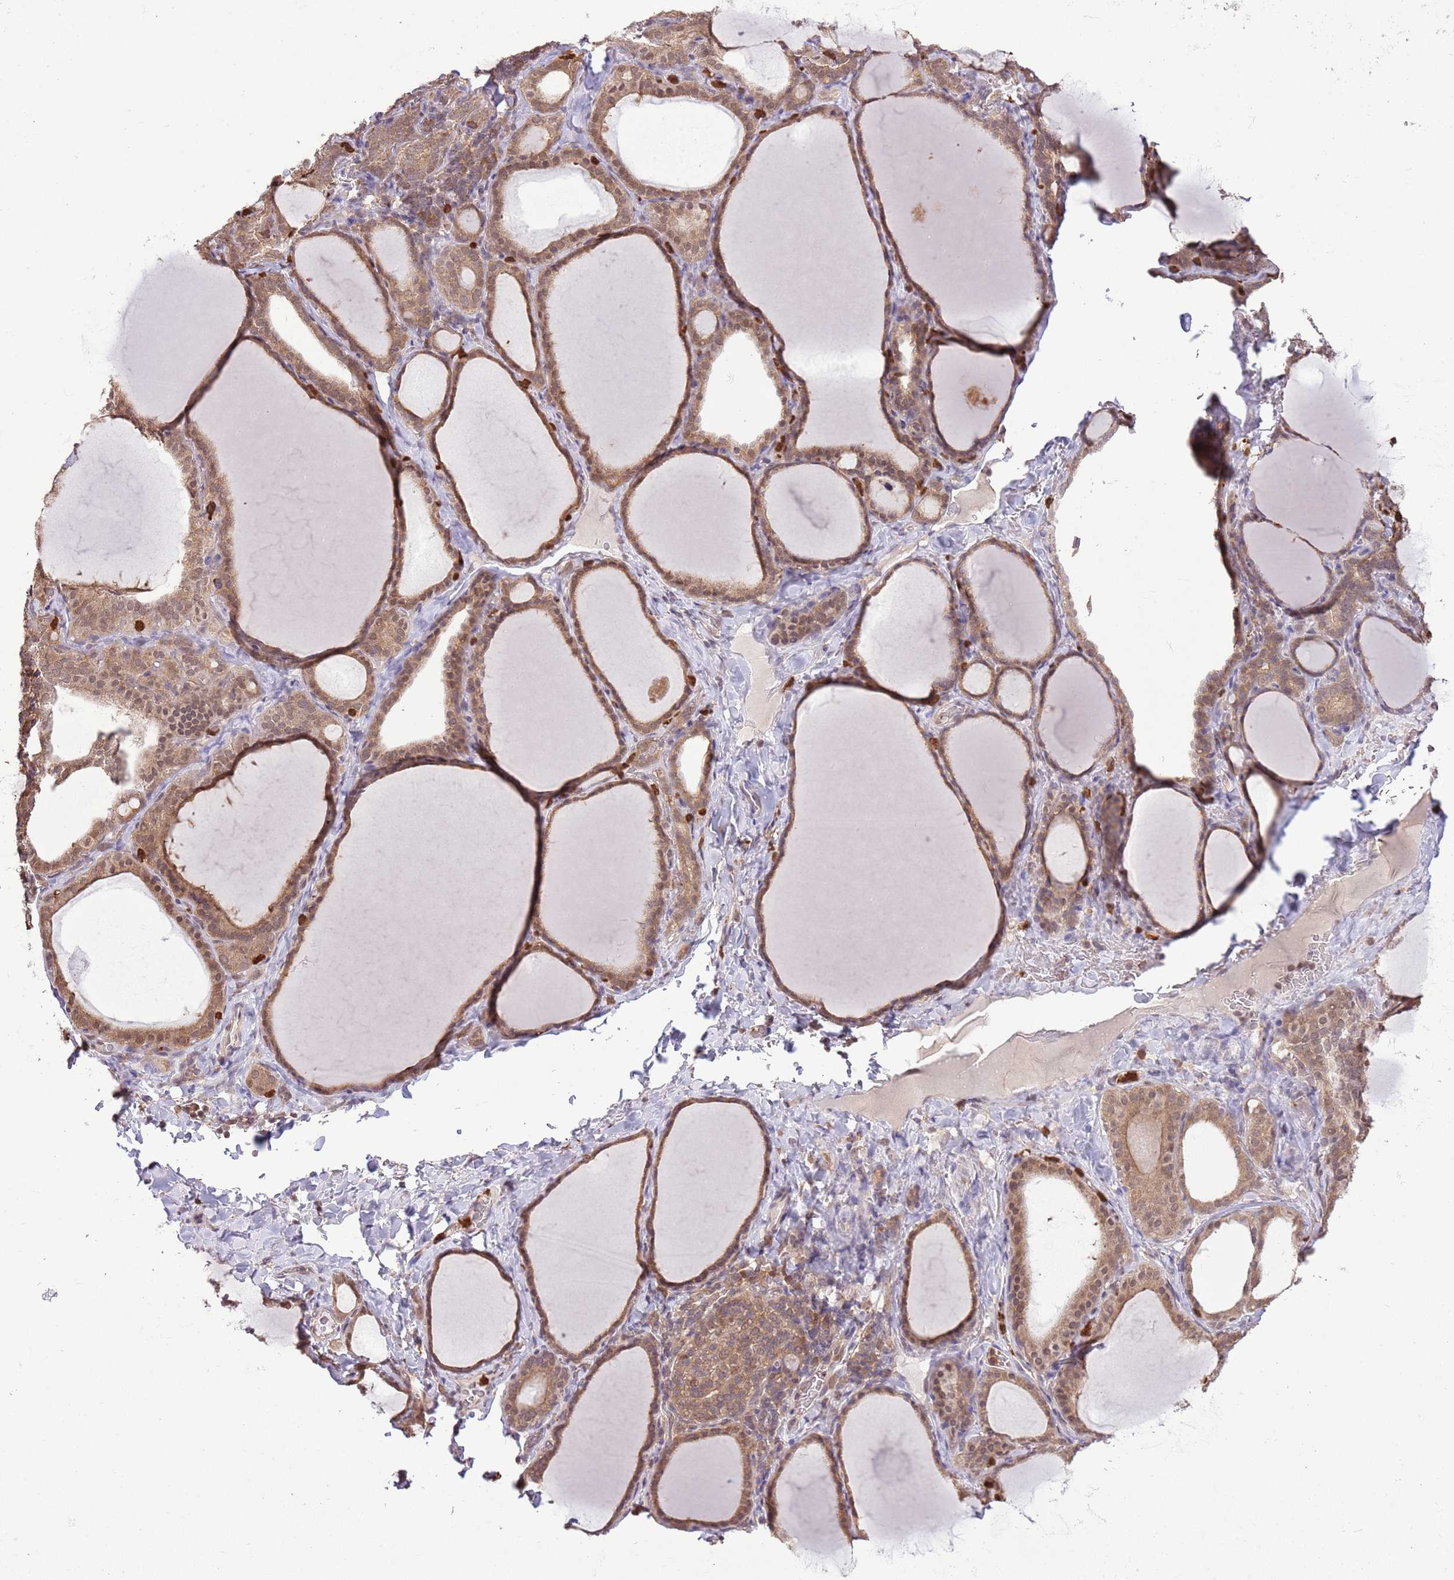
{"staining": {"intensity": "moderate", "quantity": ">75%", "location": "cytoplasmic/membranous,nuclear"}, "tissue": "thyroid gland", "cell_type": "Glandular cells", "image_type": "normal", "snomed": [{"axis": "morphology", "description": "Normal tissue, NOS"}, {"axis": "topography", "description": "Thyroid gland"}], "caption": "Immunohistochemical staining of benign human thyroid gland shows moderate cytoplasmic/membranous,nuclear protein expression in about >75% of glandular cells.", "gene": "AMIGO1", "patient": {"sex": "female", "age": 39}}